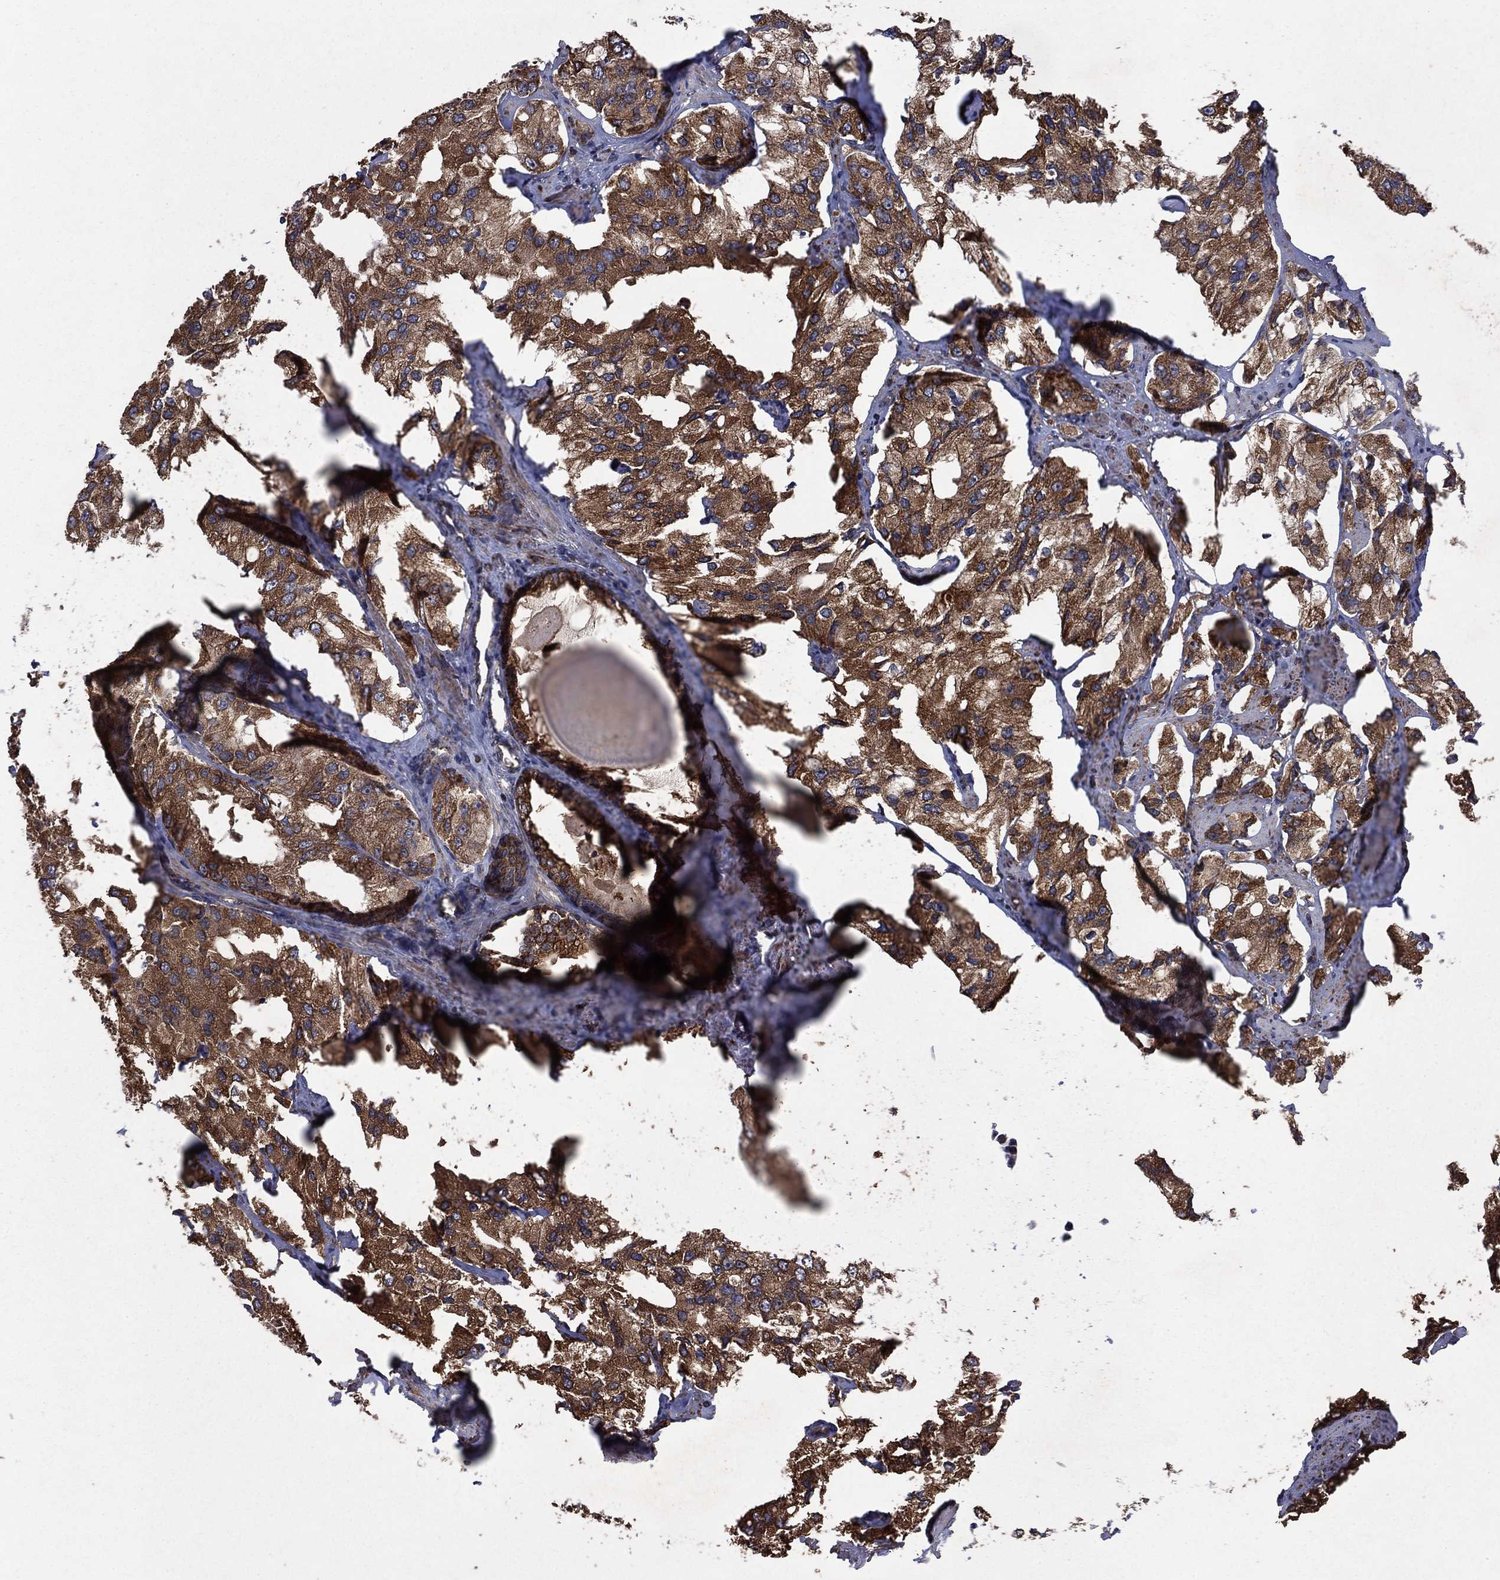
{"staining": {"intensity": "moderate", "quantity": ">75%", "location": "cytoplasmic/membranous"}, "tissue": "prostate cancer", "cell_type": "Tumor cells", "image_type": "cancer", "snomed": [{"axis": "morphology", "description": "Adenocarcinoma, NOS"}, {"axis": "topography", "description": "Prostate and seminal vesicle, NOS"}, {"axis": "topography", "description": "Prostate"}], "caption": "The immunohistochemical stain shows moderate cytoplasmic/membranous expression in tumor cells of prostate adenocarcinoma tissue.", "gene": "DPH1", "patient": {"sex": "male", "age": 64}}